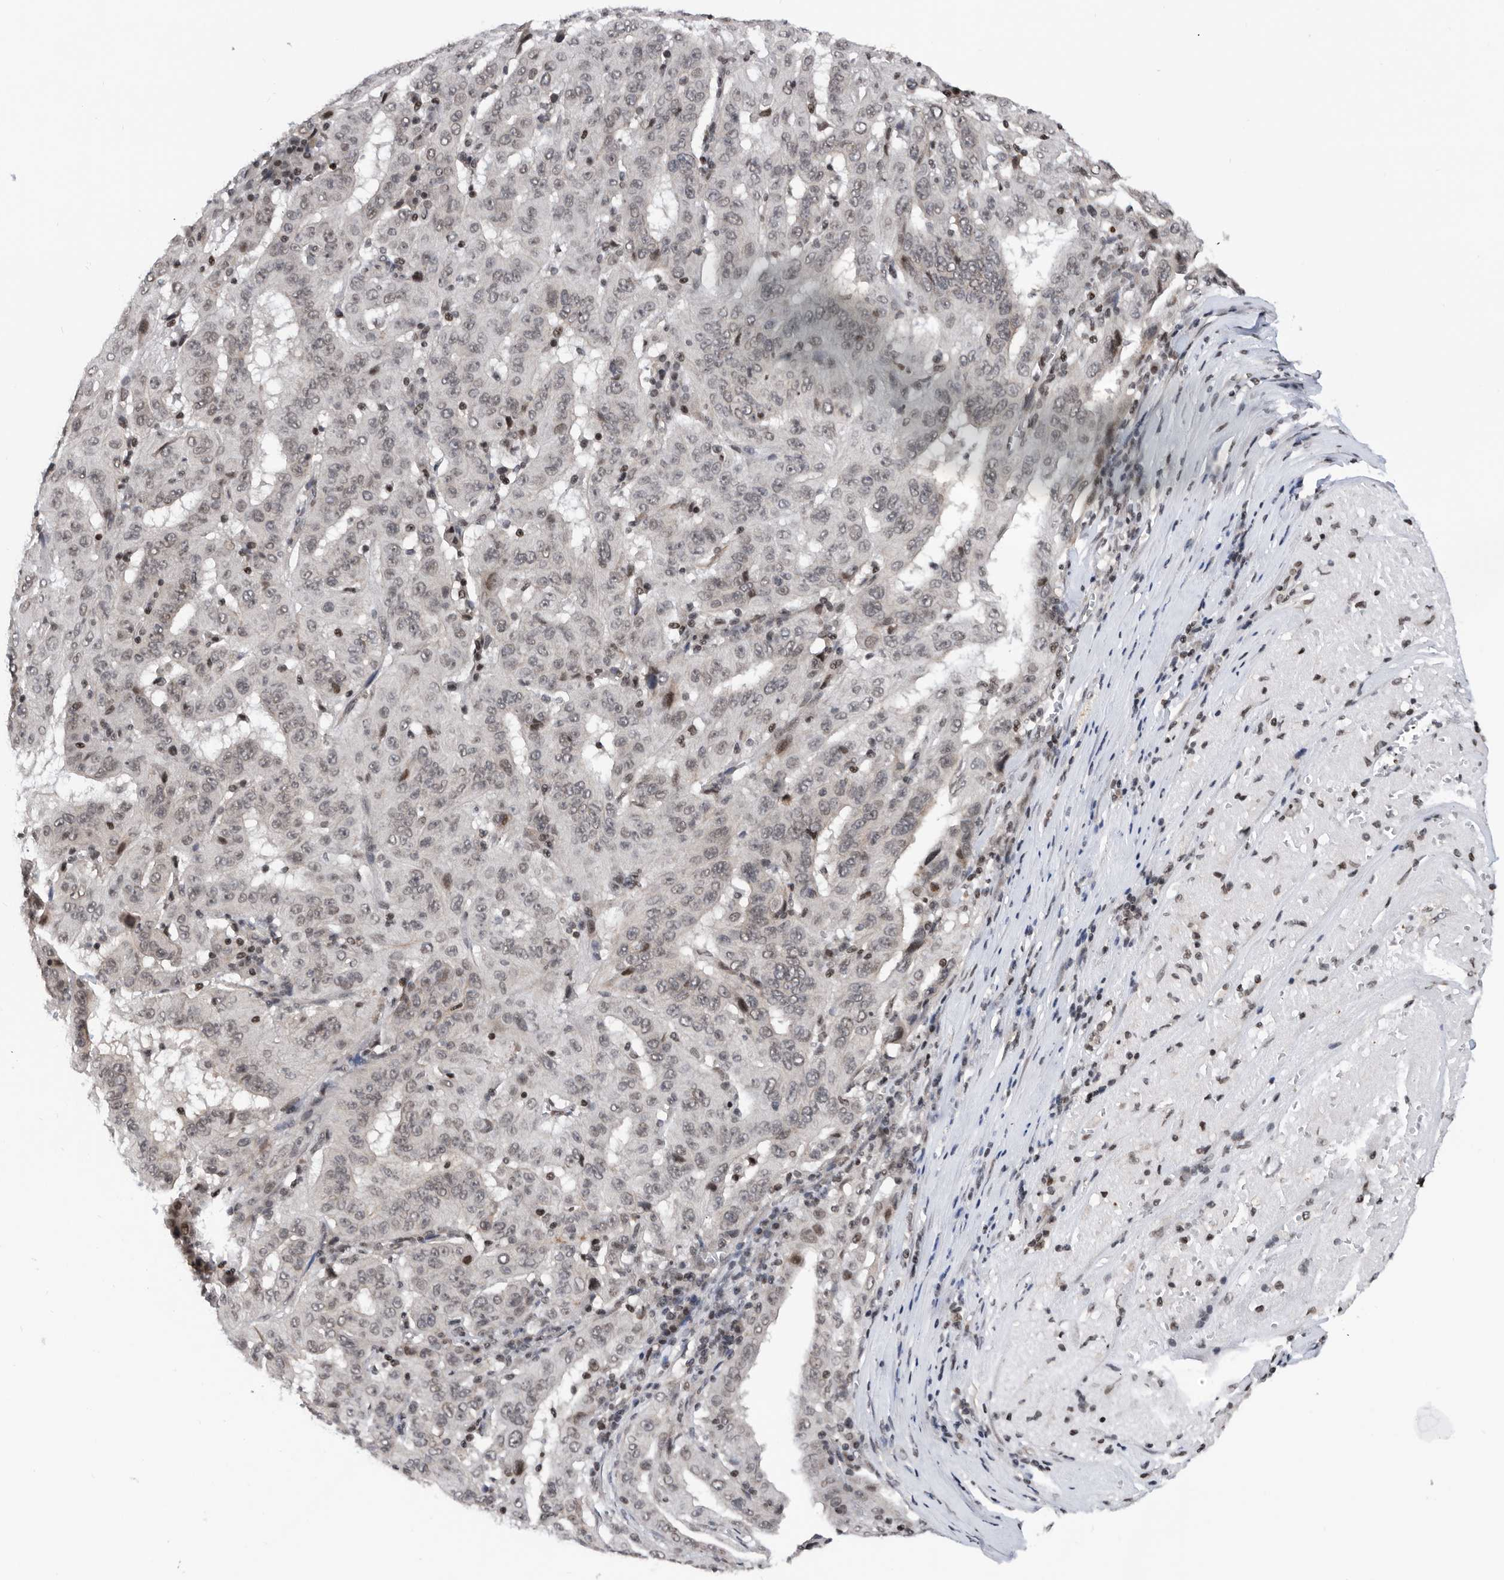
{"staining": {"intensity": "weak", "quantity": "<25%", "location": "nuclear"}, "tissue": "pancreatic cancer", "cell_type": "Tumor cells", "image_type": "cancer", "snomed": [{"axis": "morphology", "description": "Adenocarcinoma, NOS"}, {"axis": "topography", "description": "Pancreas"}], "caption": "Immunohistochemistry micrograph of human pancreatic adenocarcinoma stained for a protein (brown), which exhibits no staining in tumor cells. (DAB immunohistochemistry with hematoxylin counter stain).", "gene": "SNRNP48", "patient": {"sex": "male", "age": 63}}